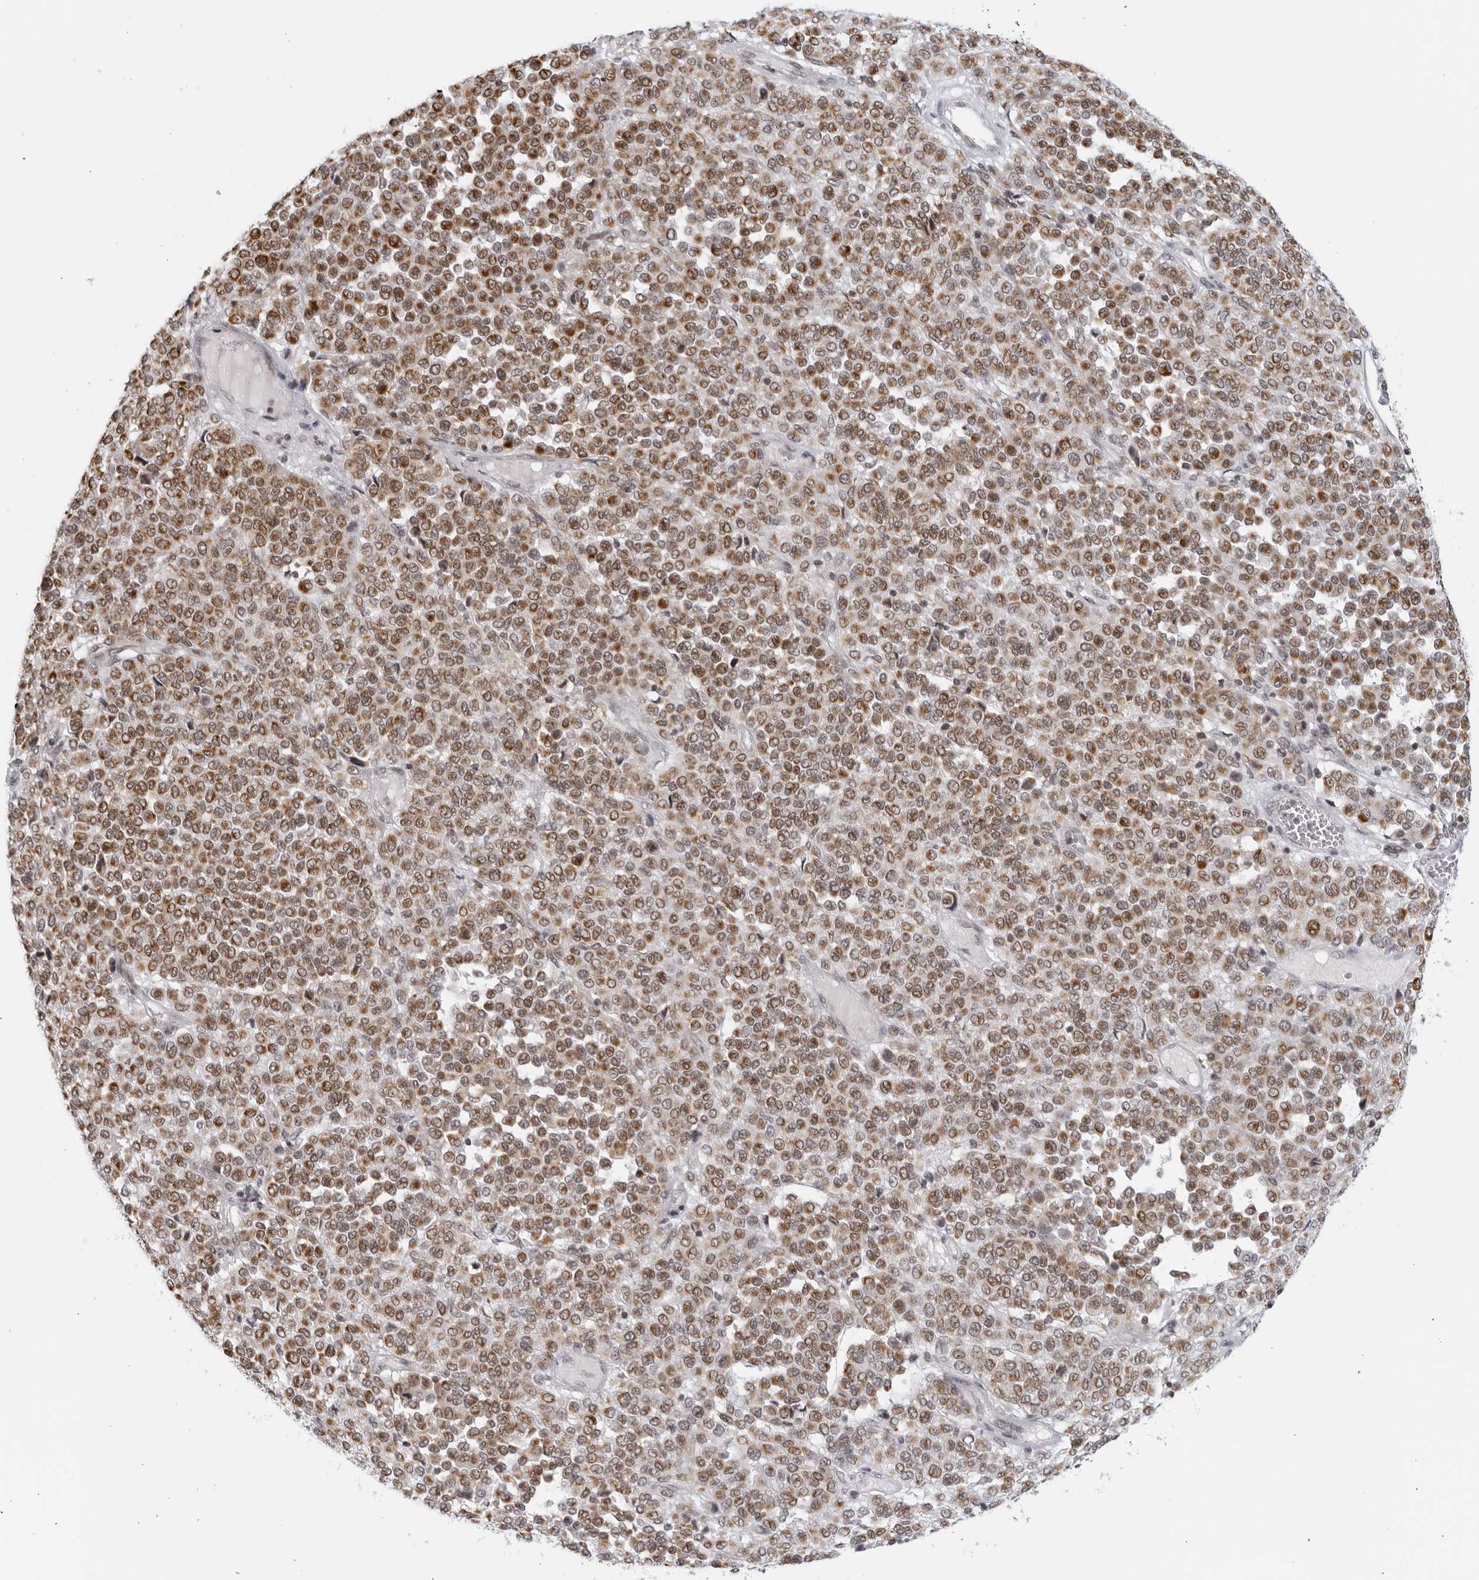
{"staining": {"intensity": "strong", "quantity": "25%-75%", "location": "cytoplasmic/membranous"}, "tissue": "melanoma", "cell_type": "Tumor cells", "image_type": "cancer", "snomed": [{"axis": "morphology", "description": "Malignant melanoma, Metastatic site"}, {"axis": "topography", "description": "Pancreas"}], "caption": "Melanoma was stained to show a protein in brown. There is high levels of strong cytoplasmic/membranous positivity in approximately 25%-75% of tumor cells. Nuclei are stained in blue.", "gene": "RAB11FIP3", "patient": {"sex": "female", "age": 30}}